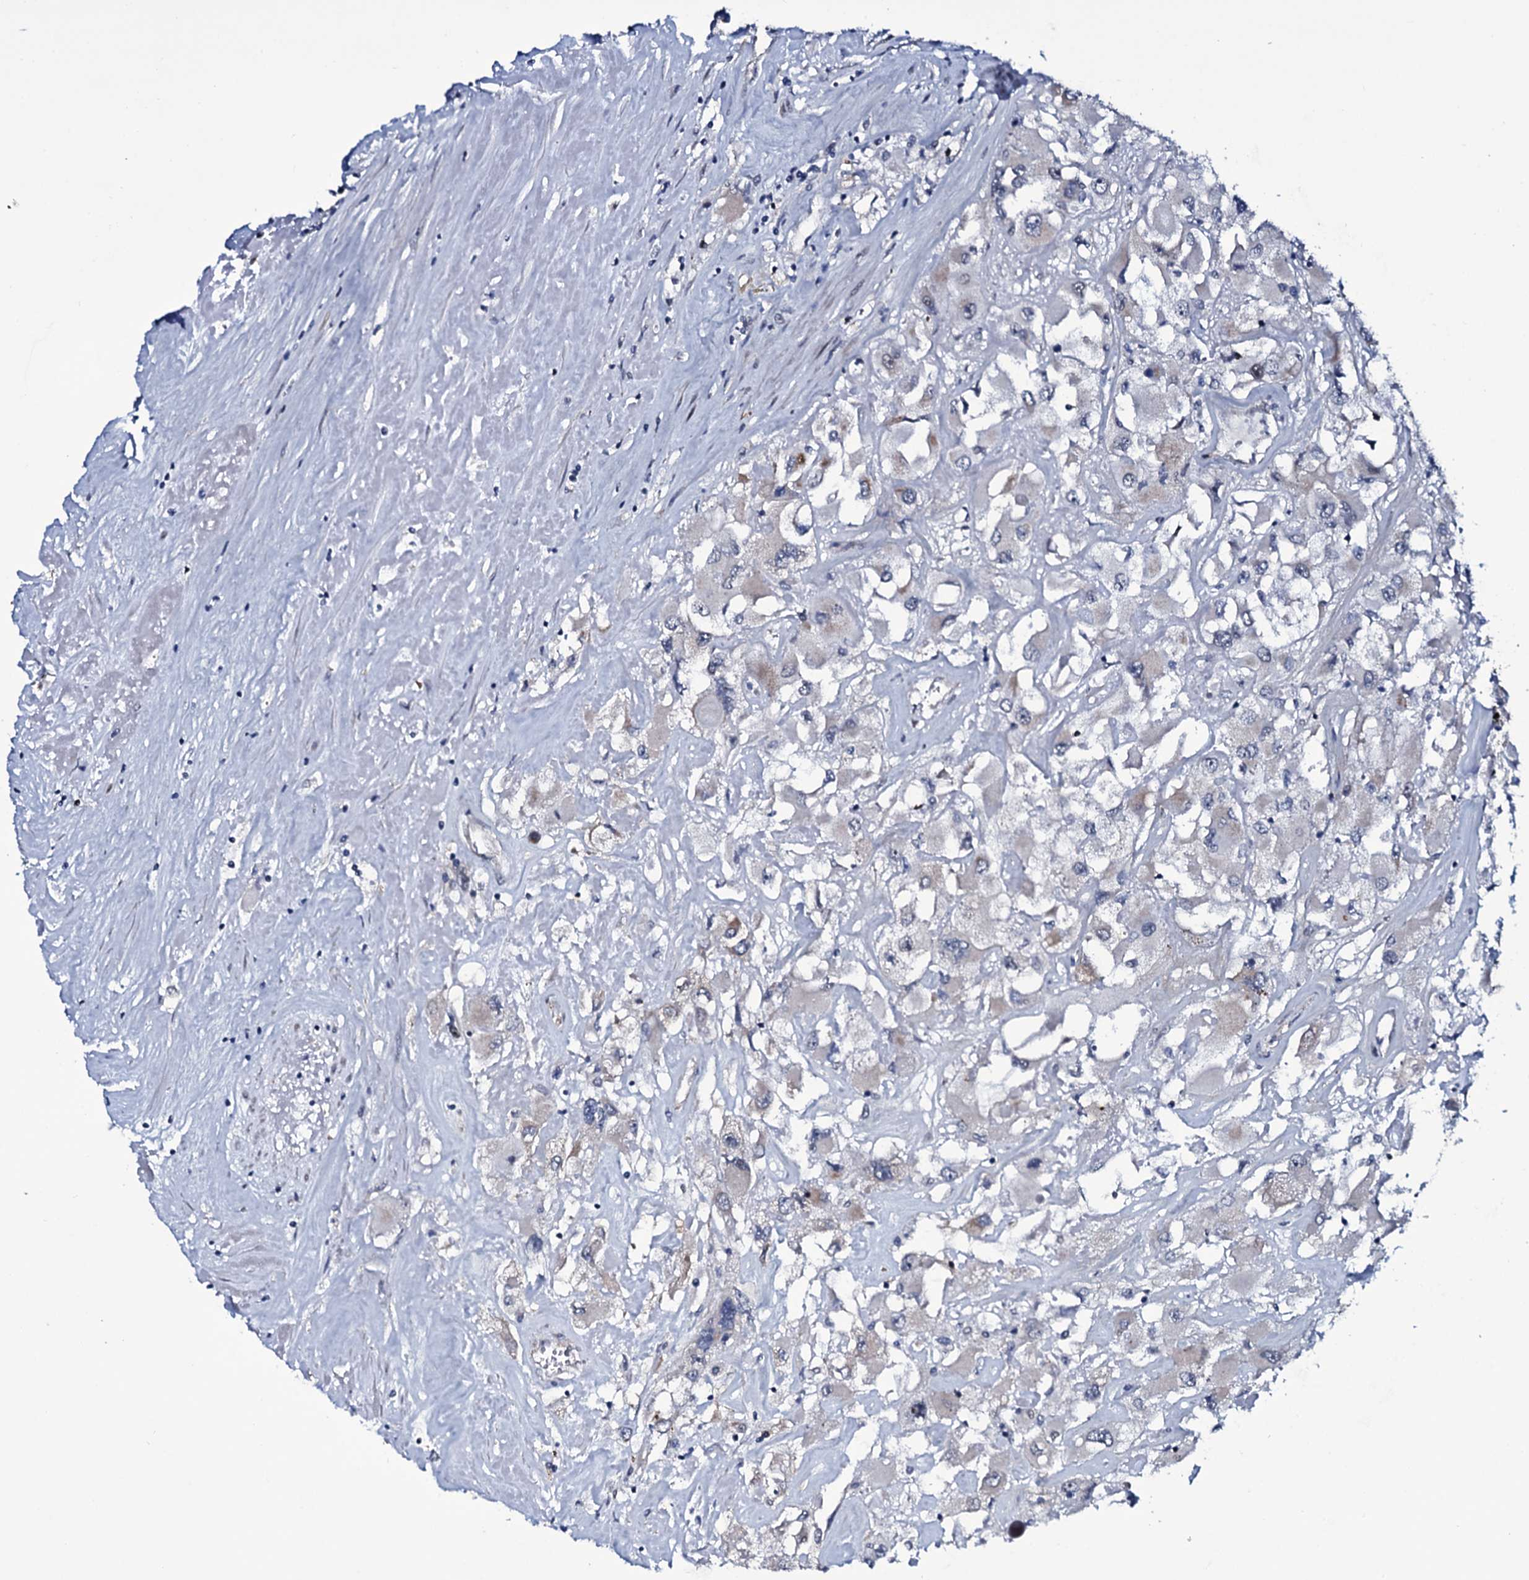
{"staining": {"intensity": "weak", "quantity": "<25%", "location": "cytoplasmic/membranous"}, "tissue": "renal cancer", "cell_type": "Tumor cells", "image_type": "cancer", "snomed": [{"axis": "morphology", "description": "Adenocarcinoma, NOS"}, {"axis": "topography", "description": "Kidney"}], "caption": "Immunohistochemistry of renal adenocarcinoma exhibits no positivity in tumor cells.", "gene": "WIPF3", "patient": {"sex": "female", "age": 52}}